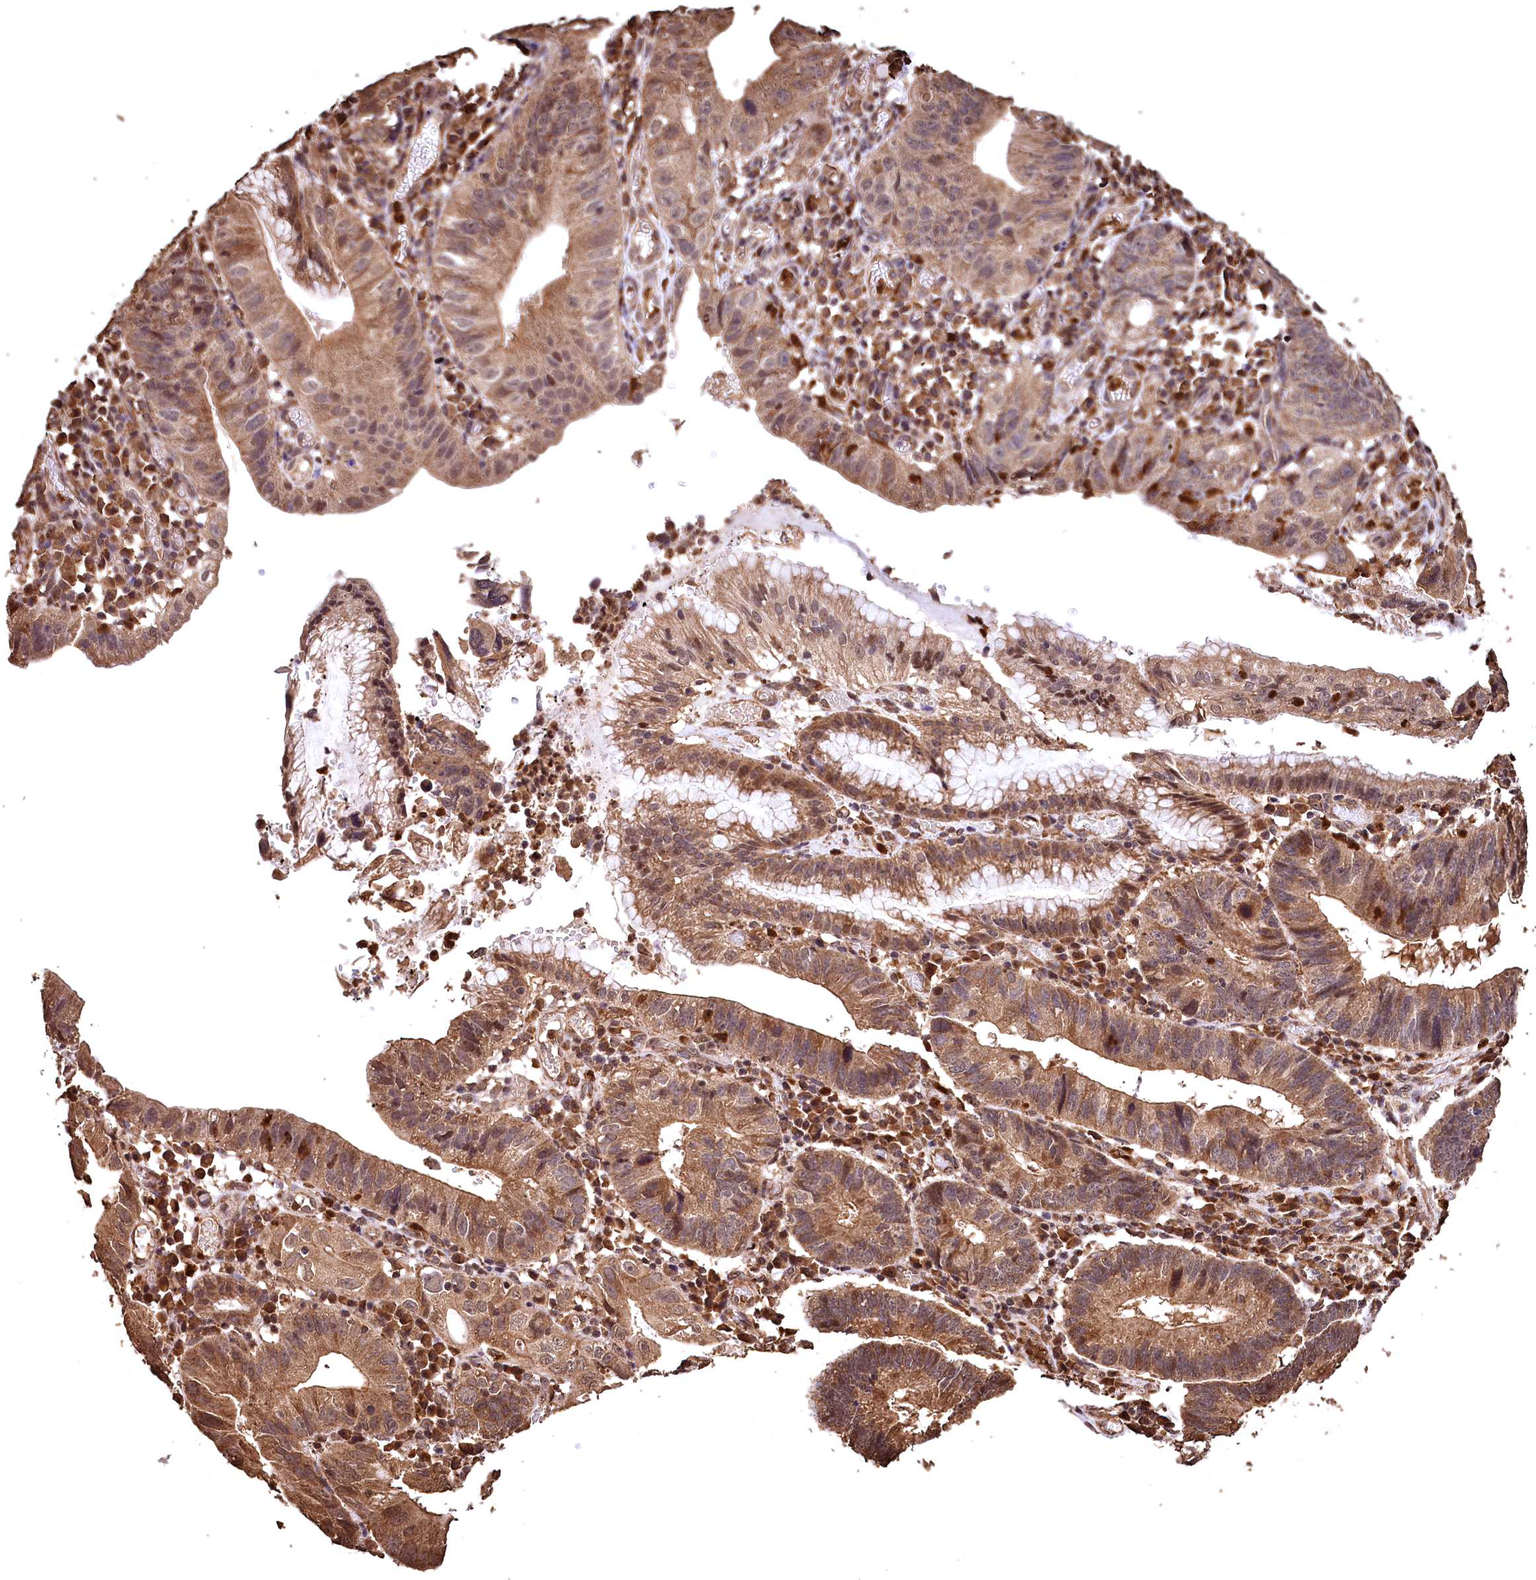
{"staining": {"intensity": "moderate", "quantity": ">75%", "location": "cytoplasmic/membranous"}, "tissue": "stomach cancer", "cell_type": "Tumor cells", "image_type": "cancer", "snomed": [{"axis": "morphology", "description": "Adenocarcinoma, NOS"}, {"axis": "topography", "description": "Stomach"}], "caption": "Adenocarcinoma (stomach) tissue displays moderate cytoplasmic/membranous expression in approximately >75% of tumor cells (Brightfield microscopy of DAB IHC at high magnification).", "gene": "CEP57L1", "patient": {"sex": "male", "age": 59}}